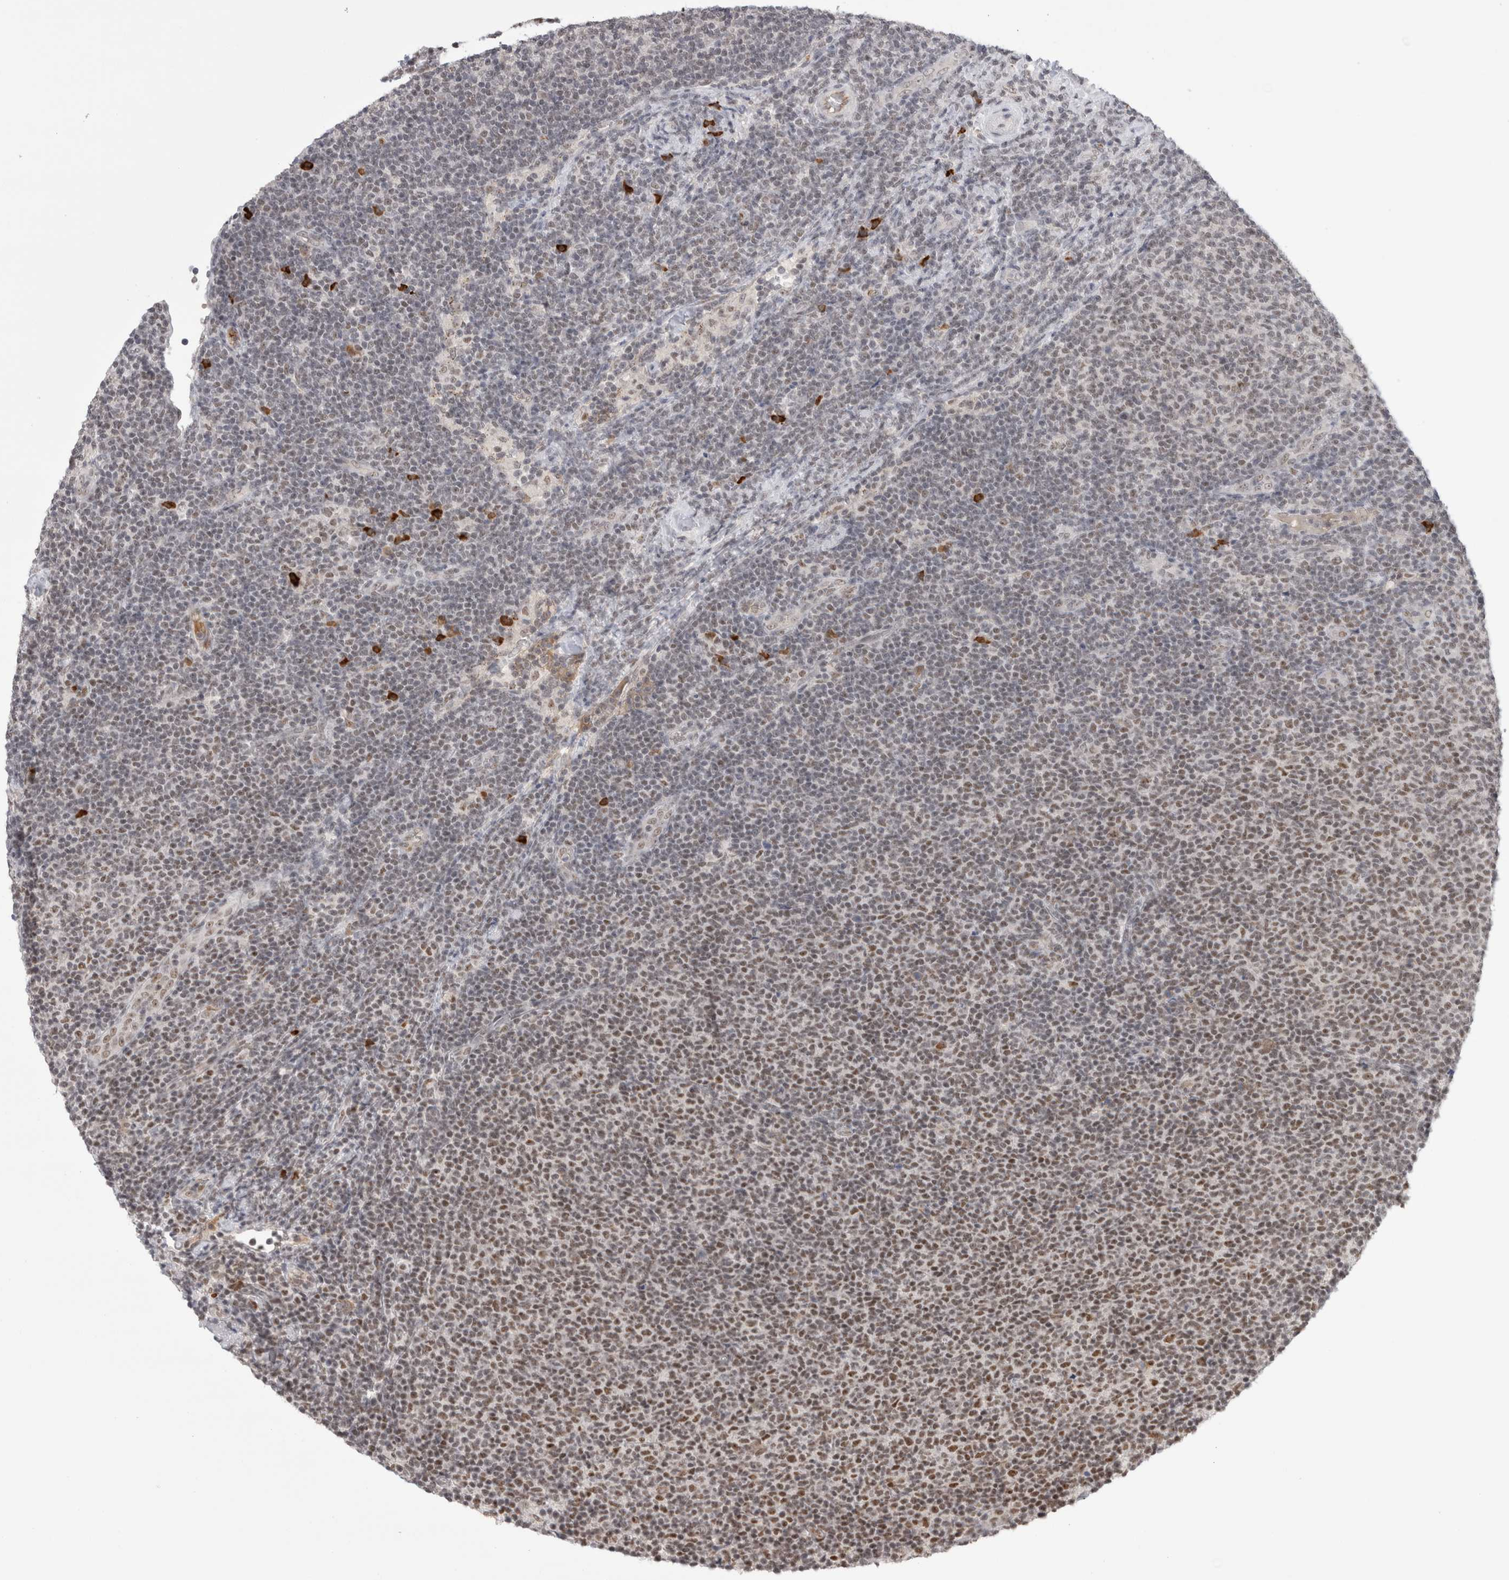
{"staining": {"intensity": "moderate", "quantity": "25%-75%", "location": "nuclear"}, "tissue": "lymphoma", "cell_type": "Tumor cells", "image_type": "cancer", "snomed": [{"axis": "morphology", "description": "Malignant lymphoma, non-Hodgkin's type, Low grade"}, {"axis": "topography", "description": "Lymph node"}], "caption": "Human malignant lymphoma, non-Hodgkin's type (low-grade) stained with a brown dye displays moderate nuclear positive expression in approximately 25%-75% of tumor cells.", "gene": "ZNF24", "patient": {"sex": "male", "age": 66}}